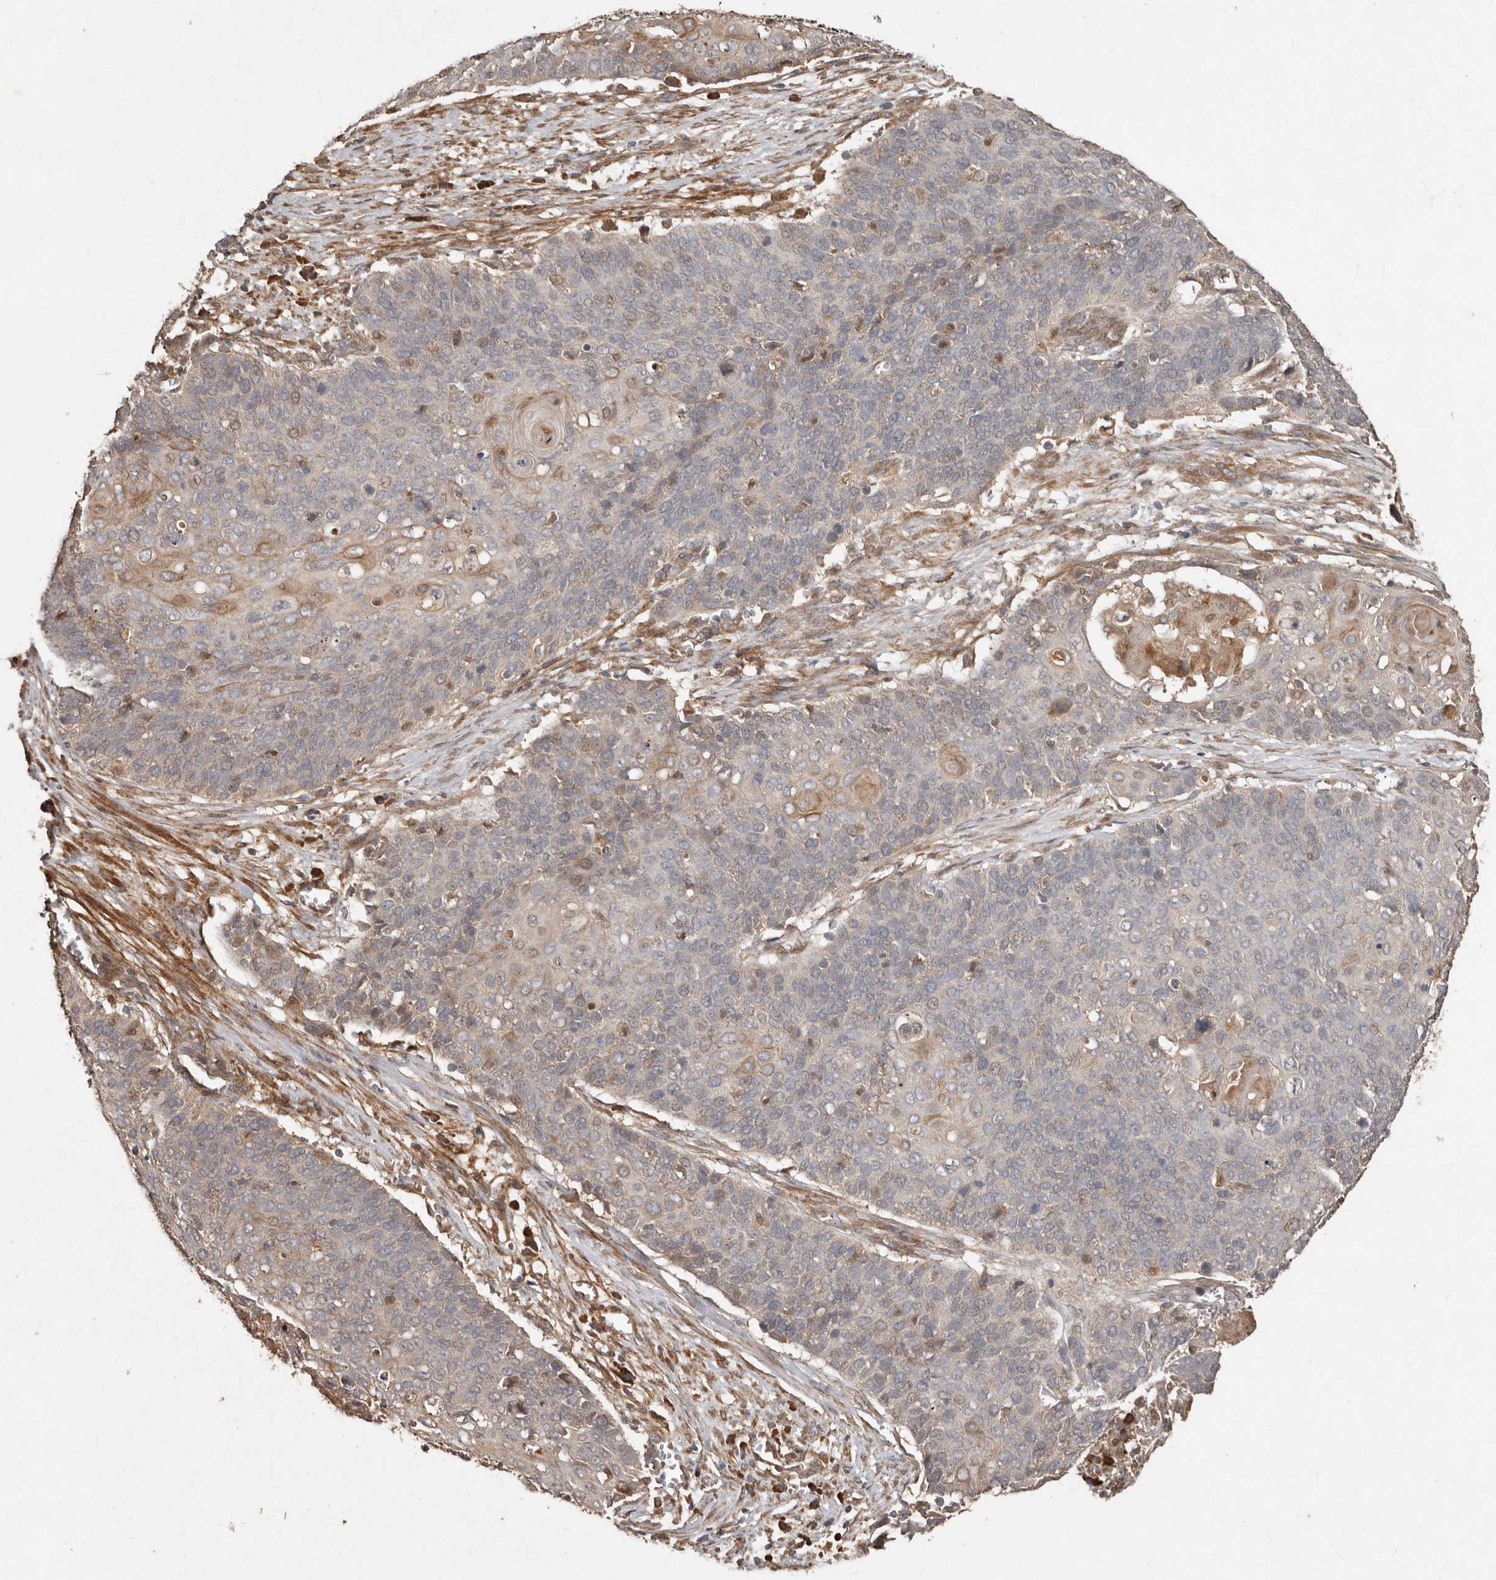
{"staining": {"intensity": "weak", "quantity": "25%-75%", "location": "cytoplasmic/membranous"}, "tissue": "cervical cancer", "cell_type": "Tumor cells", "image_type": "cancer", "snomed": [{"axis": "morphology", "description": "Squamous cell carcinoma, NOS"}, {"axis": "topography", "description": "Cervix"}], "caption": "Protein staining of cervical cancer (squamous cell carcinoma) tissue reveals weak cytoplasmic/membranous staining in about 25%-75% of tumor cells.", "gene": "KIF26B", "patient": {"sex": "female", "age": 39}}